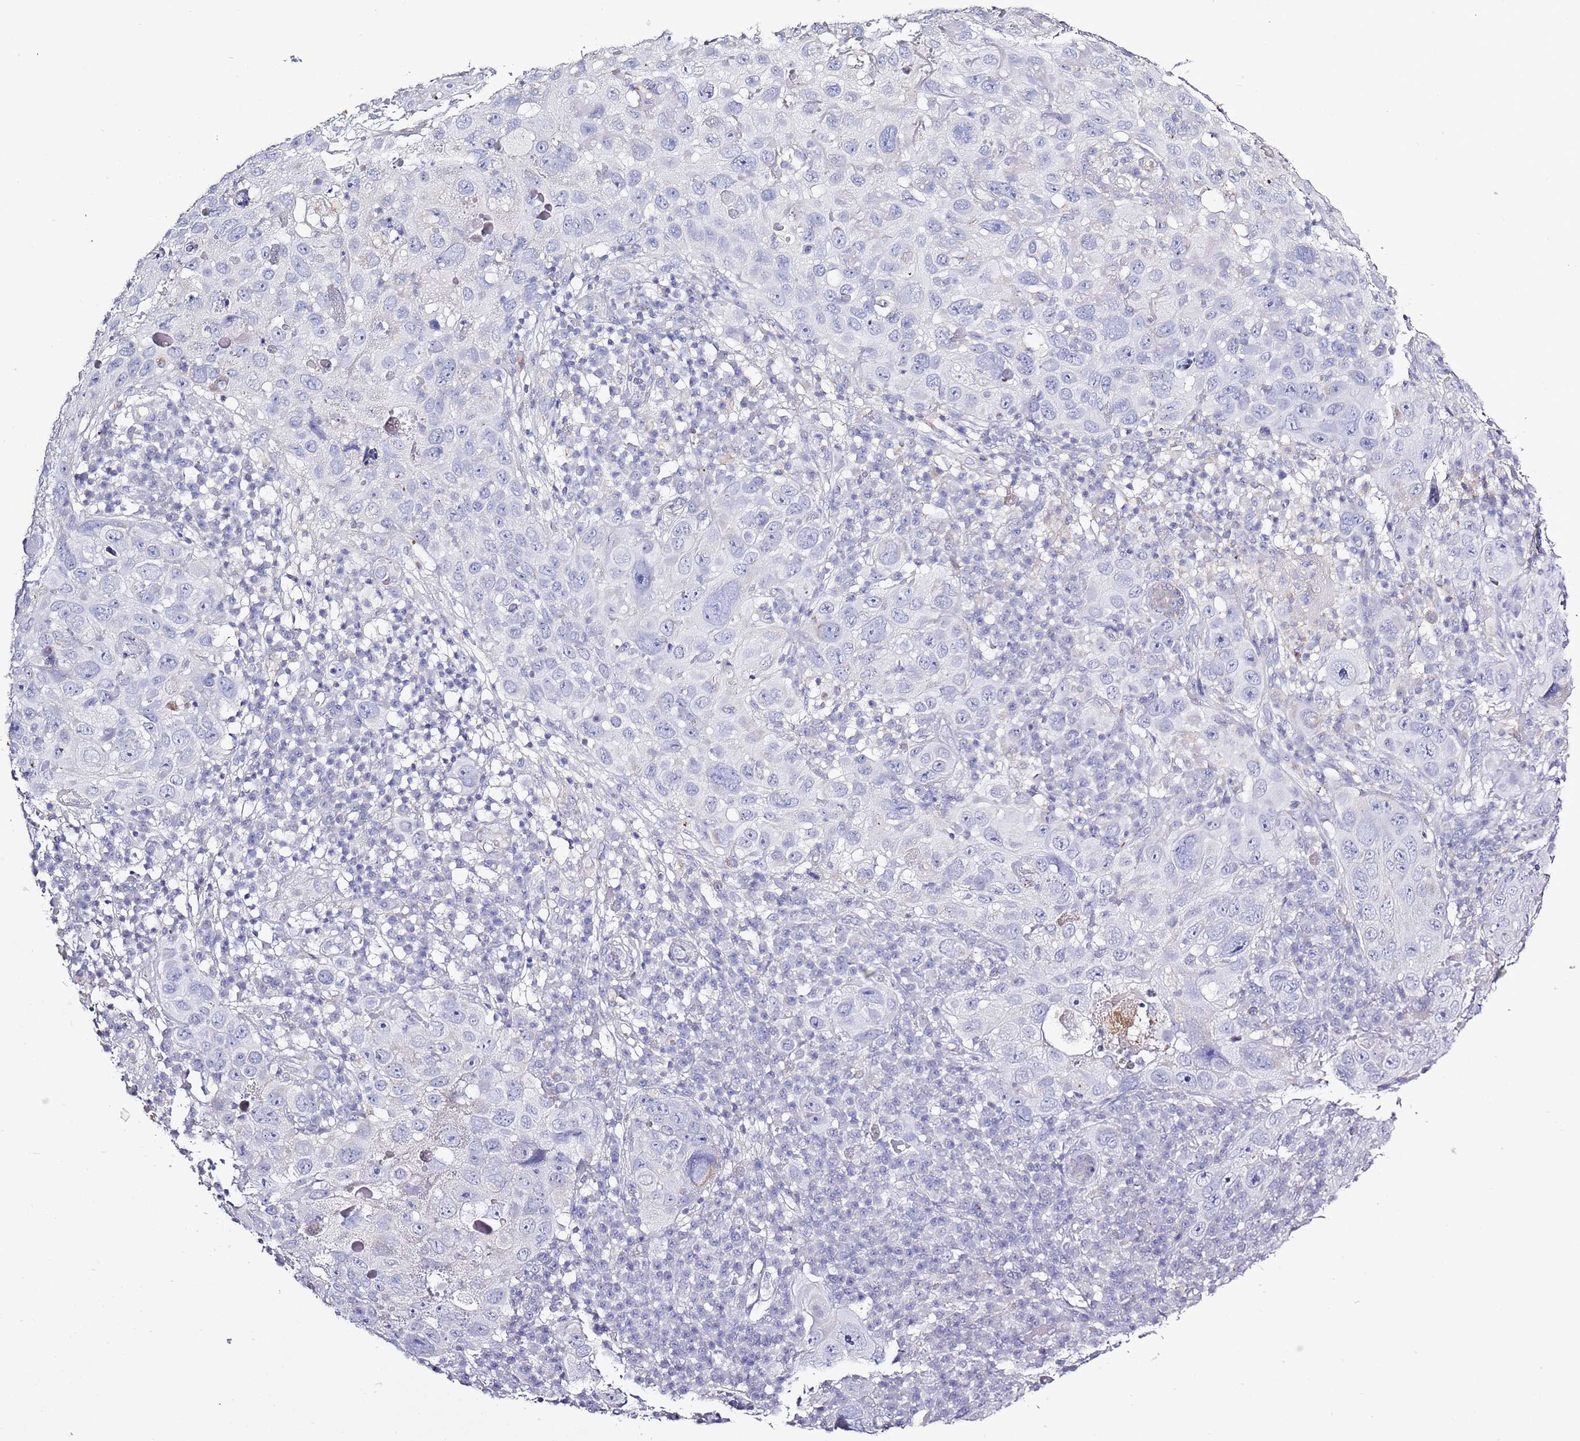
{"staining": {"intensity": "negative", "quantity": "none", "location": "none"}, "tissue": "skin cancer", "cell_type": "Tumor cells", "image_type": "cancer", "snomed": [{"axis": "morphology", "description": "Squamous cell carcinoma in situ, NOS"}, {"axis": "morphology", "description": "Squamous cell carcinoma, NOS"}, {"axis": "topography", "description": "Skin"}], "caption": "The immunohistochemistry photomicrograph has no significant staining in tumor cells of skin cancer (squamous cell carcinoma in situ) tissue.", "gene": "SLC23A1", "patient": {"sex": "male", "age": 93}}